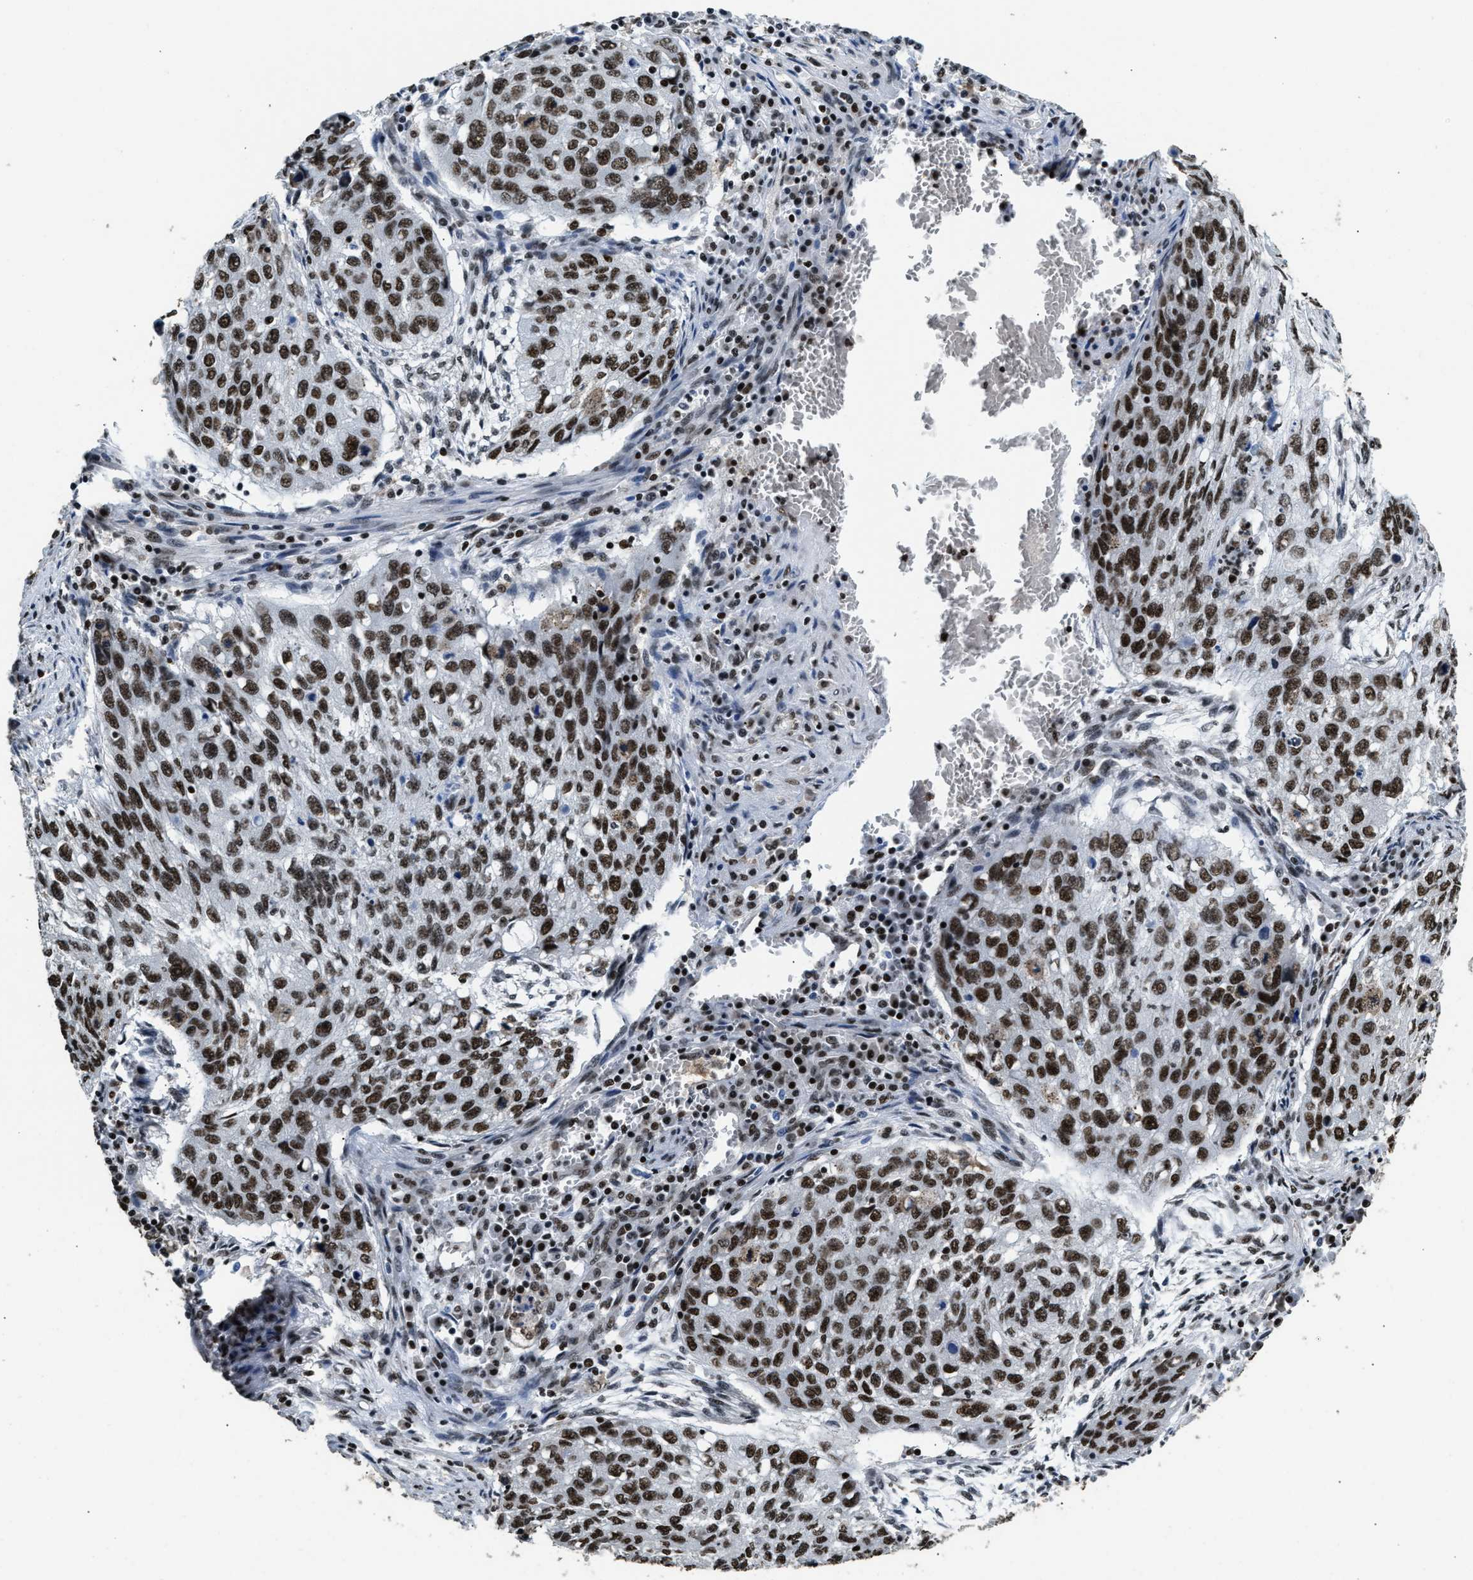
{"staining": {"intensity": "strong", "quantity": ">75%", "location": "nuclear"}, "tissue": "lung cancer", "cell_type": "Tumor cells", "image_type": "cancer", "snomed": [{"axis": "morphology", "description": "Squamous cell carcinoma, NOS"}, {"axis": "topography", "description": "Lung"}], "caption": "Immunohistochemistry (IHC) (DAB) staining of human lung cancer displays strong nuclear protein expression in about >75% of tumor cells. (brown staining indicates protein expression, while blue staining denotes nuclei).", "gene": "RAD21", "patient": {"sex": "female", "age": 63}}